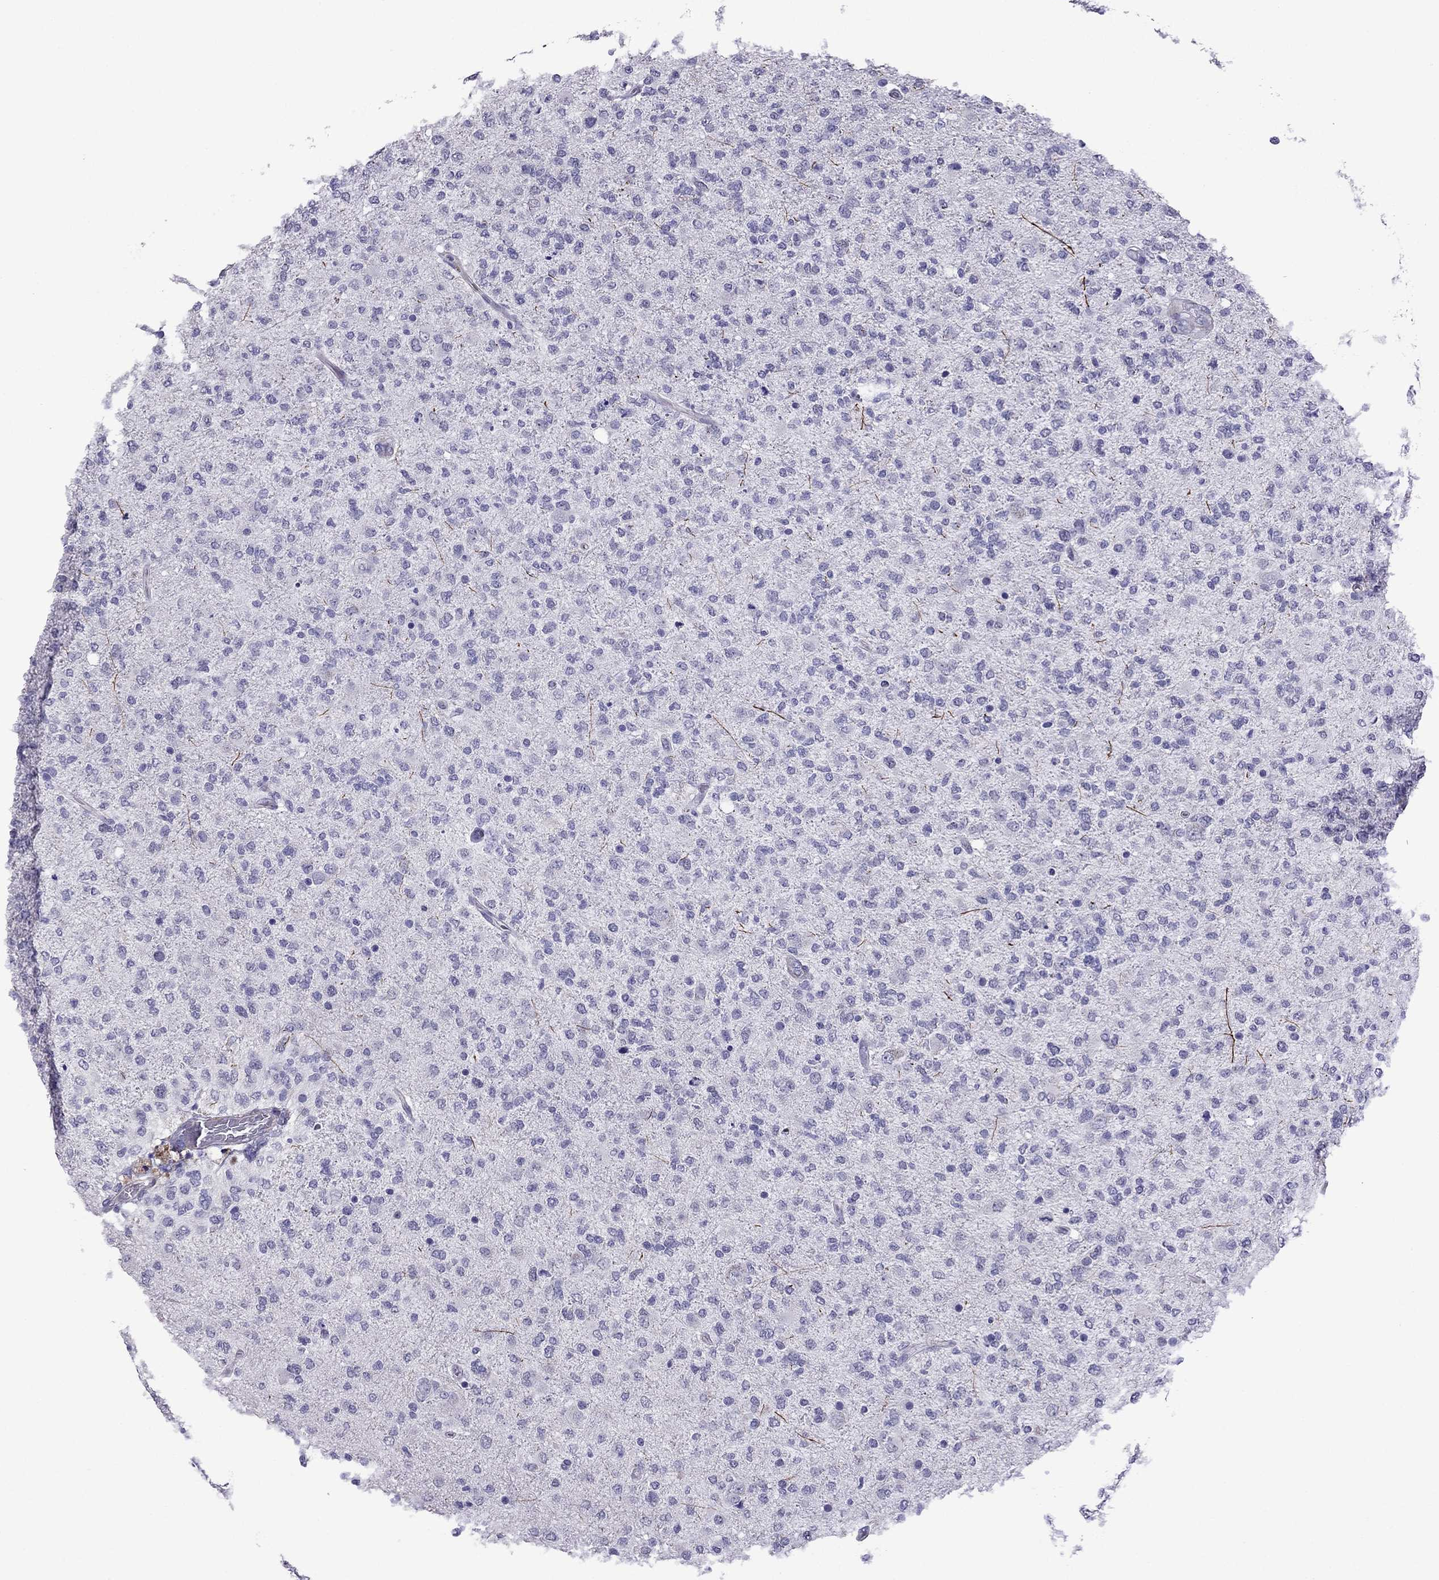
{"staining": {"intensity": "negative", "quantity": "none", "location": "none"}, "tissue": "glioma", "cell_type": "Tumor cells", "image_type": "cancer", "snomed": [{"axis": "morphology", "description": "Glioma, malignant, High grade"}, {"axis": "topography", "description": "Cerebral cortex"}], "caption": "Immunohistochemical staining of glioma demonstrates no significant positivity in tumor cells. Brightfield microscopy of immunohistochemistry stained with DAB (brown) and hematoxylin (blue), captured at high magnification.", "gene": "CHRNA5", "patient": {"sex": "male", "age": 70}}